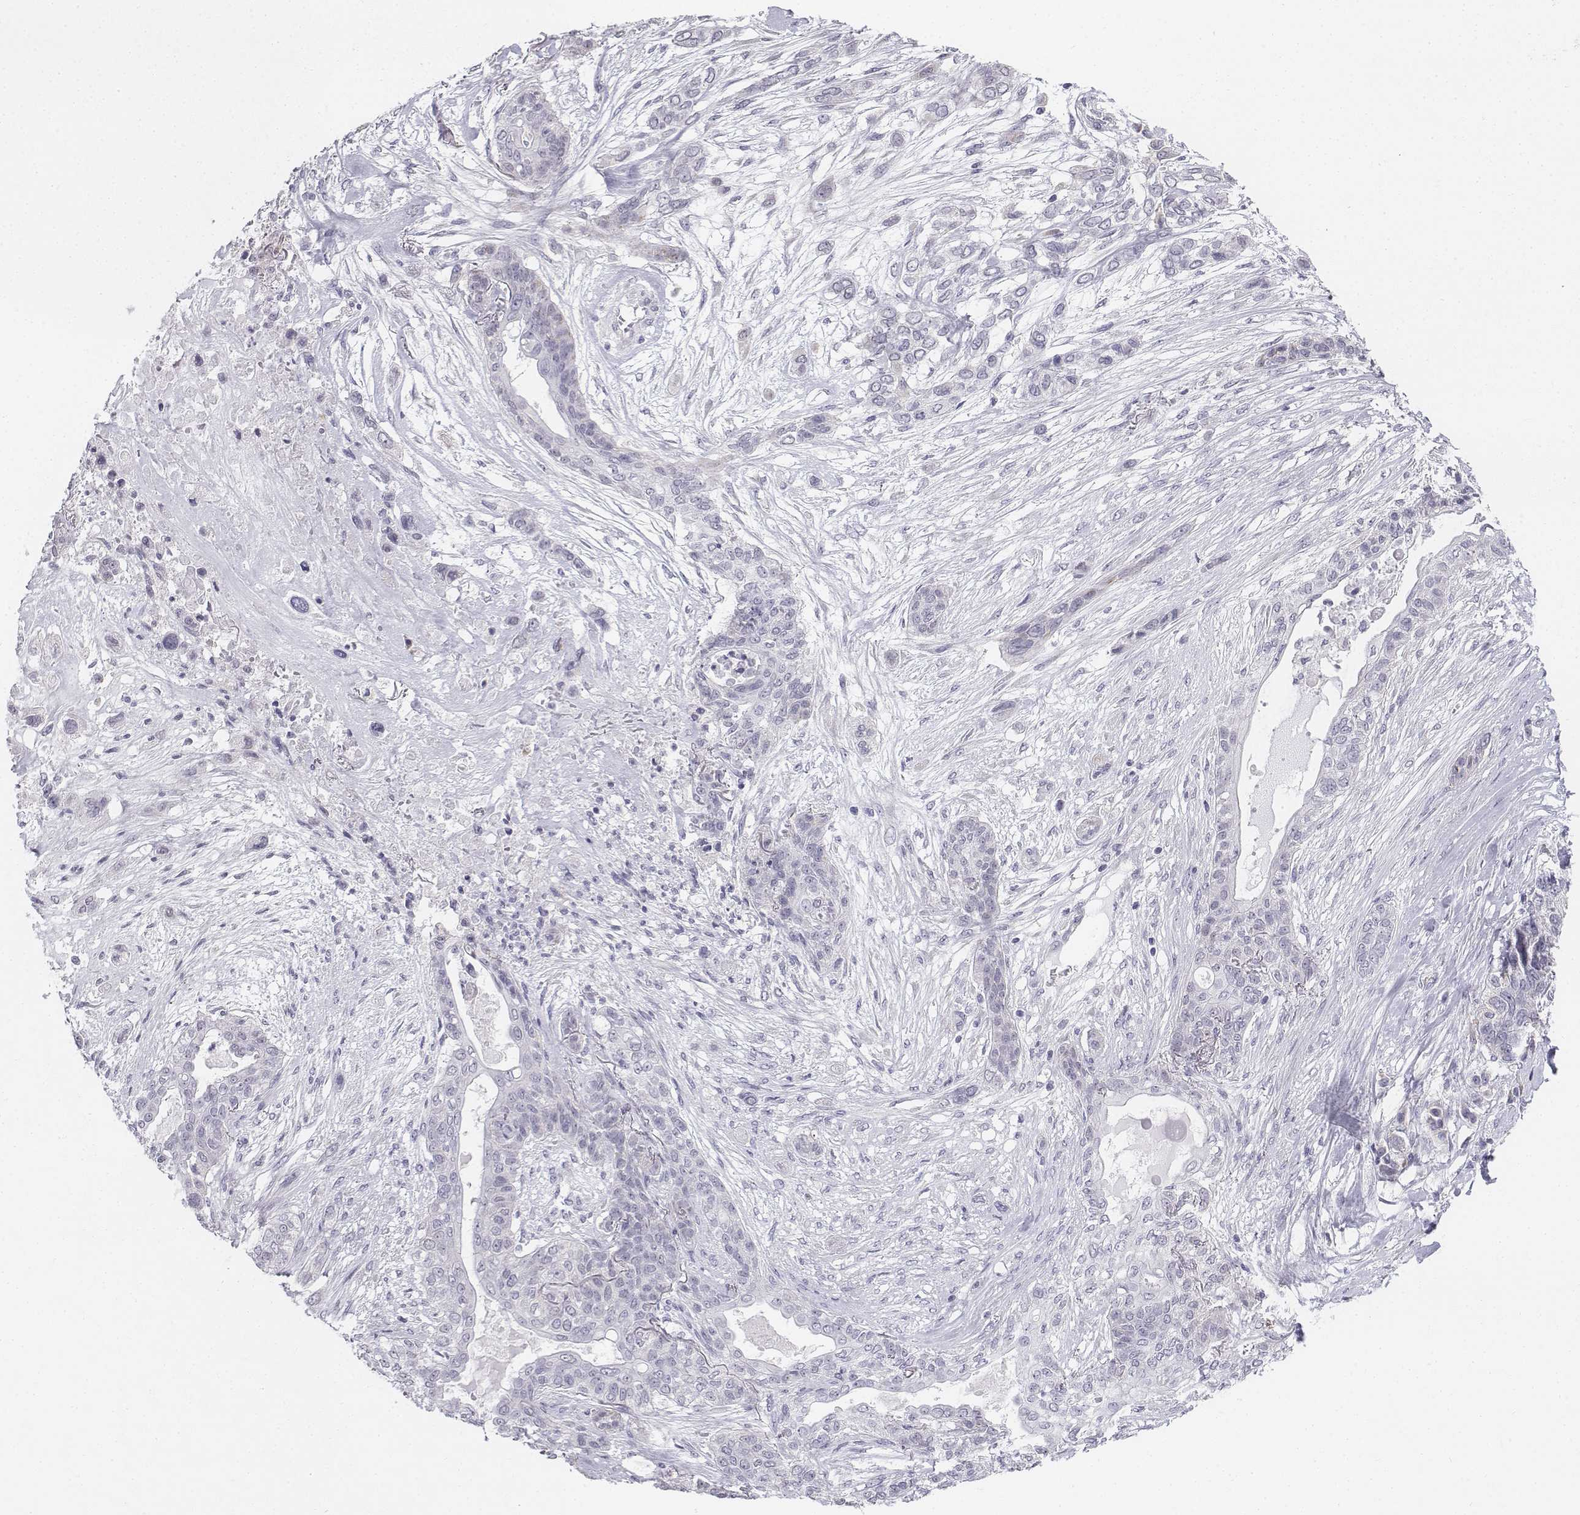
{"staining": {"intensity": "negative", "quantity": "none", "location": "none"}, "tissue": "lung cancer", "cell_type": "Tumor cells", "image_type": "cancer", "snomed": [{"axis": "morphology", "description": "Squamous cell carcinoma, NOS"}, {"axis": "topography", "description": "Lung"}], "caption": "IHC of lung squamous cell carcinoma exhibits no expression in tumor cells.", "gene": "PENK", "patient": {"sex": "female", "age": 70}}